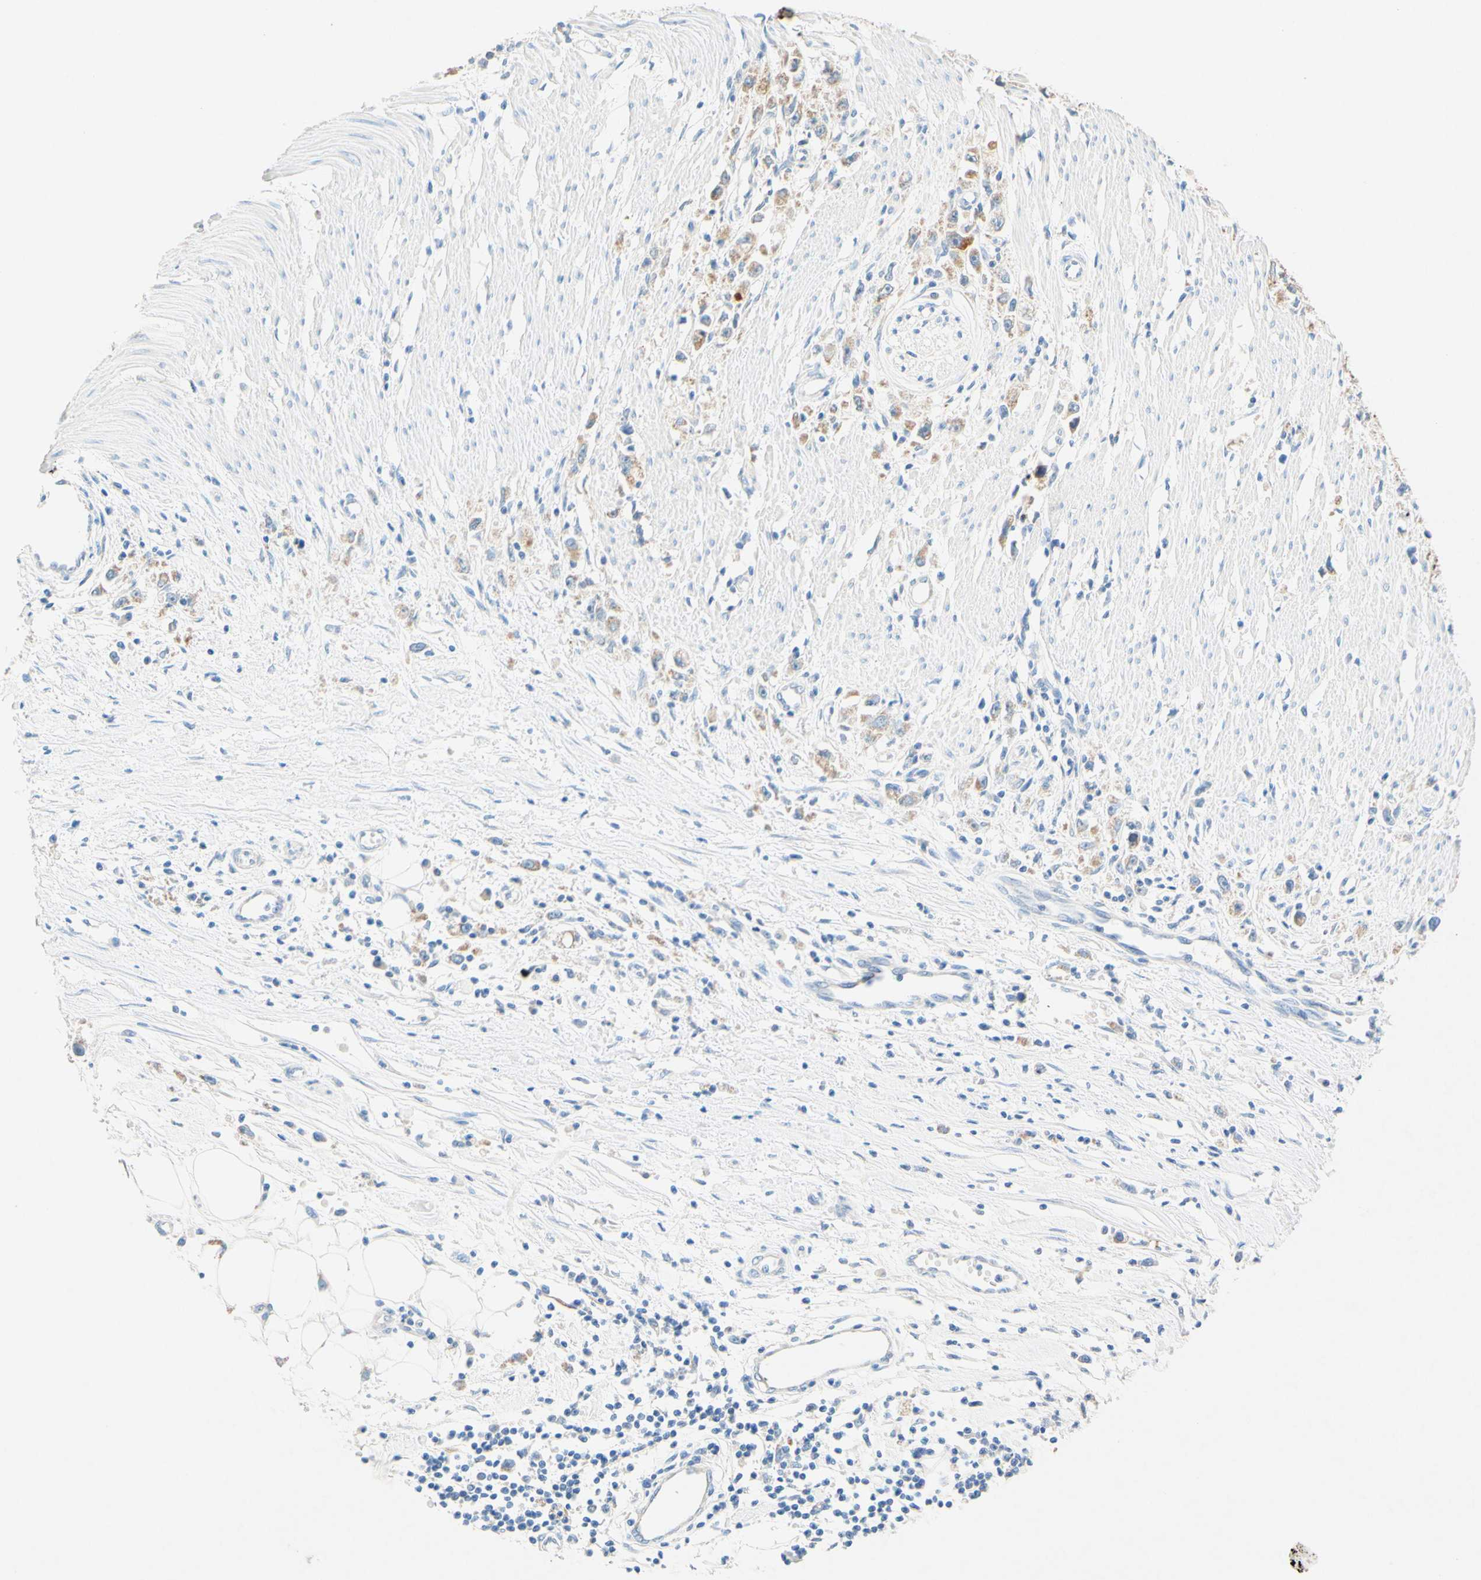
{"staining": {"intensity": "weak", "quantity": ">75%", "location": "cytoplasmic/membranous"}, "tissue": "stomach cancer", "cell_type": "Tumor cells", "image_type": "cancer", "snomed": [{"axis": "morphology", "description": "Adenocarcinoma, NOS"}, {"axis": "topography", "description": "Stomach"}], "caption": "Immunohistochemical staining of human stomach cancer exhibits low levels of weak cytoplasmic/membranous expression in about >75% of tumor cells. The protein is shown in brown color, while the nuclei are stained blue.", "gene": "SLC46A1", "patient": {"sex": "female", "age": 59}}